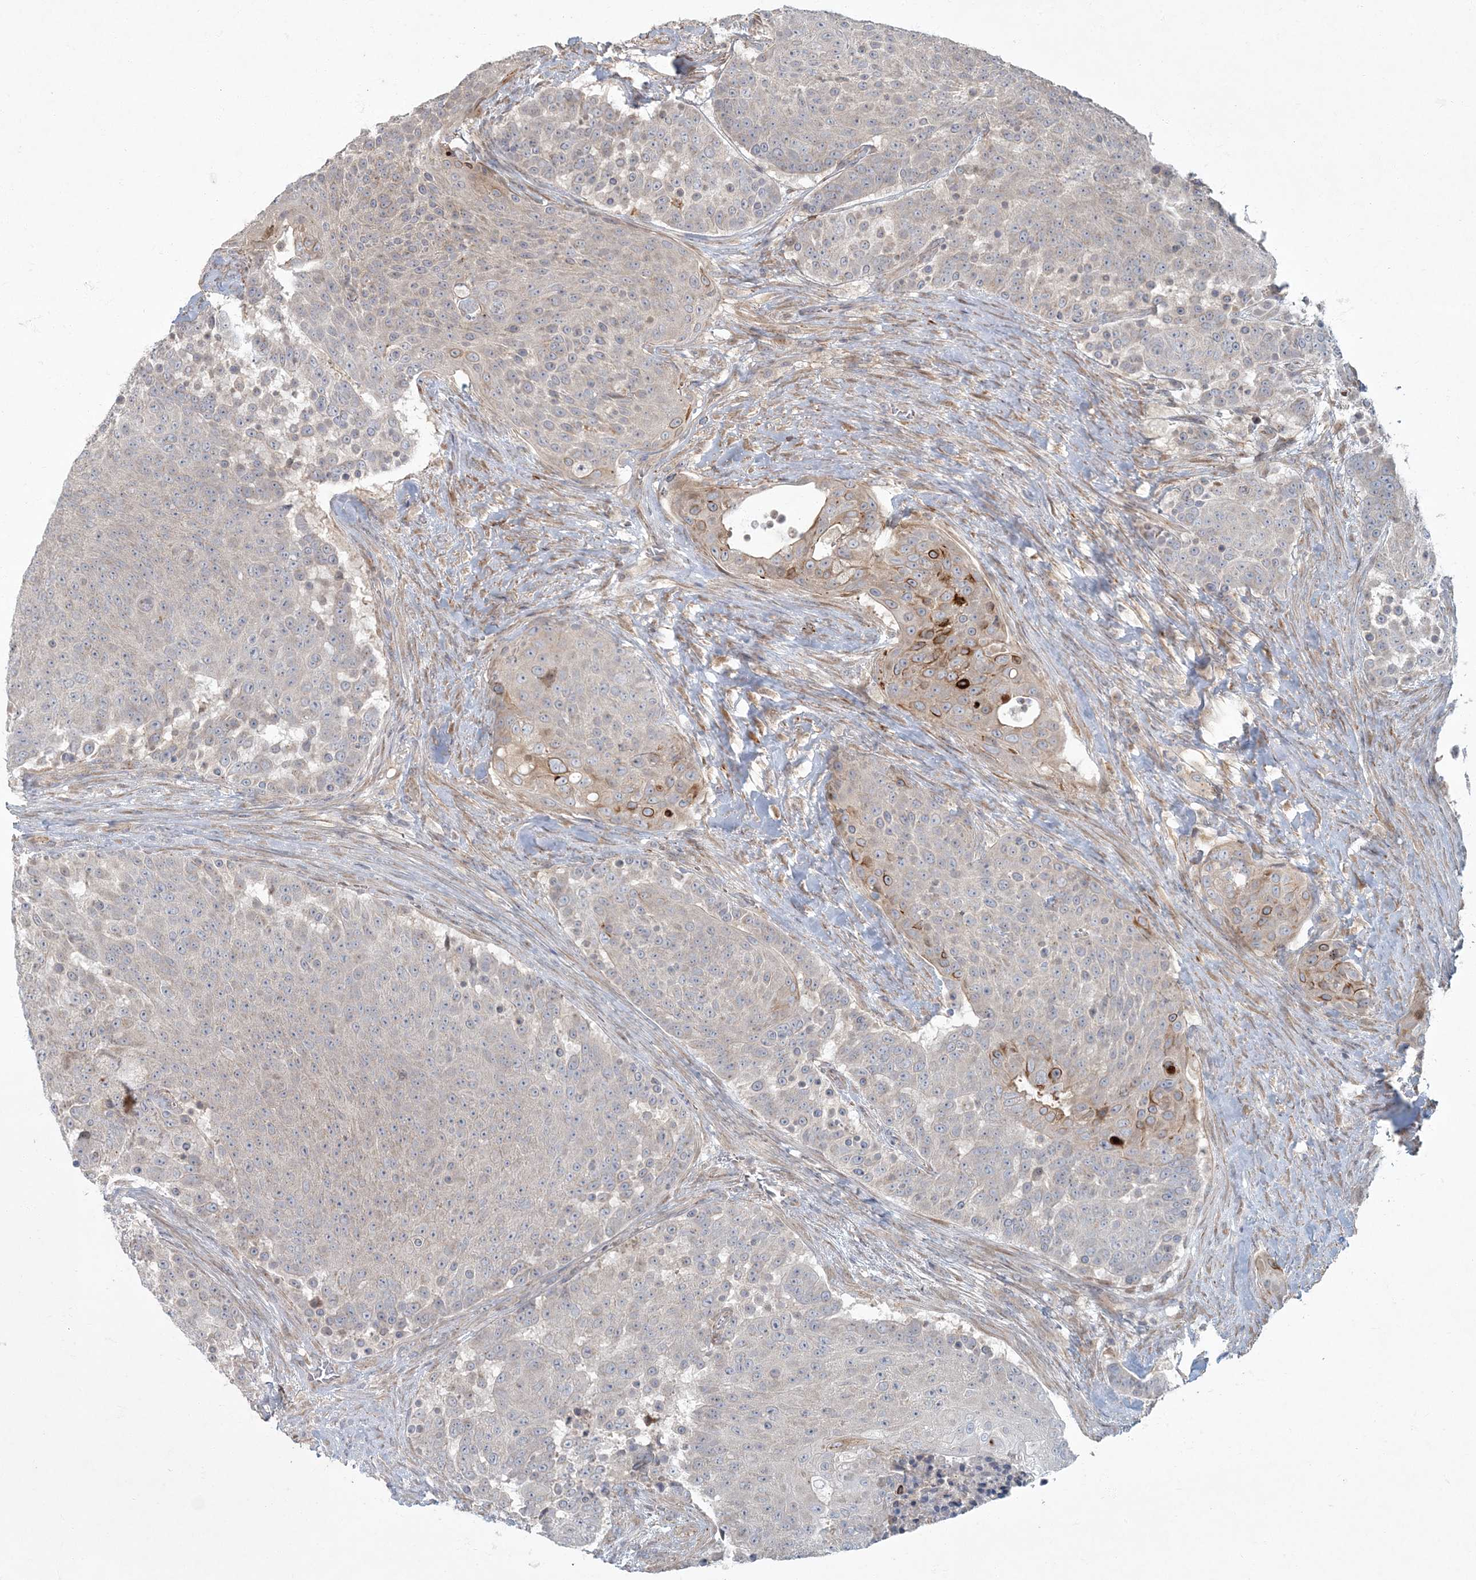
{"staining": {"intensity": "moderate", "quantity": "<25%", "location": "cytoplasmic/membranous"}, "tissue": "urothelial cancer", "cell_type": "Tumor cells", "image_type": "cancer", "snomed": [{"axis": "morphology", "description": "Urothelial carcinoma, High grade"}, {"axis": "topography", "description": "Urinary bladder"}], "caption": "A low amount of moderate cytoplasmic/membranous positivity is identified in approximately <25% of tumor cells in urothelial cancer tissue.", "gene": "ARHGEF38", "patient": {"sex": "female", "age": 63}}